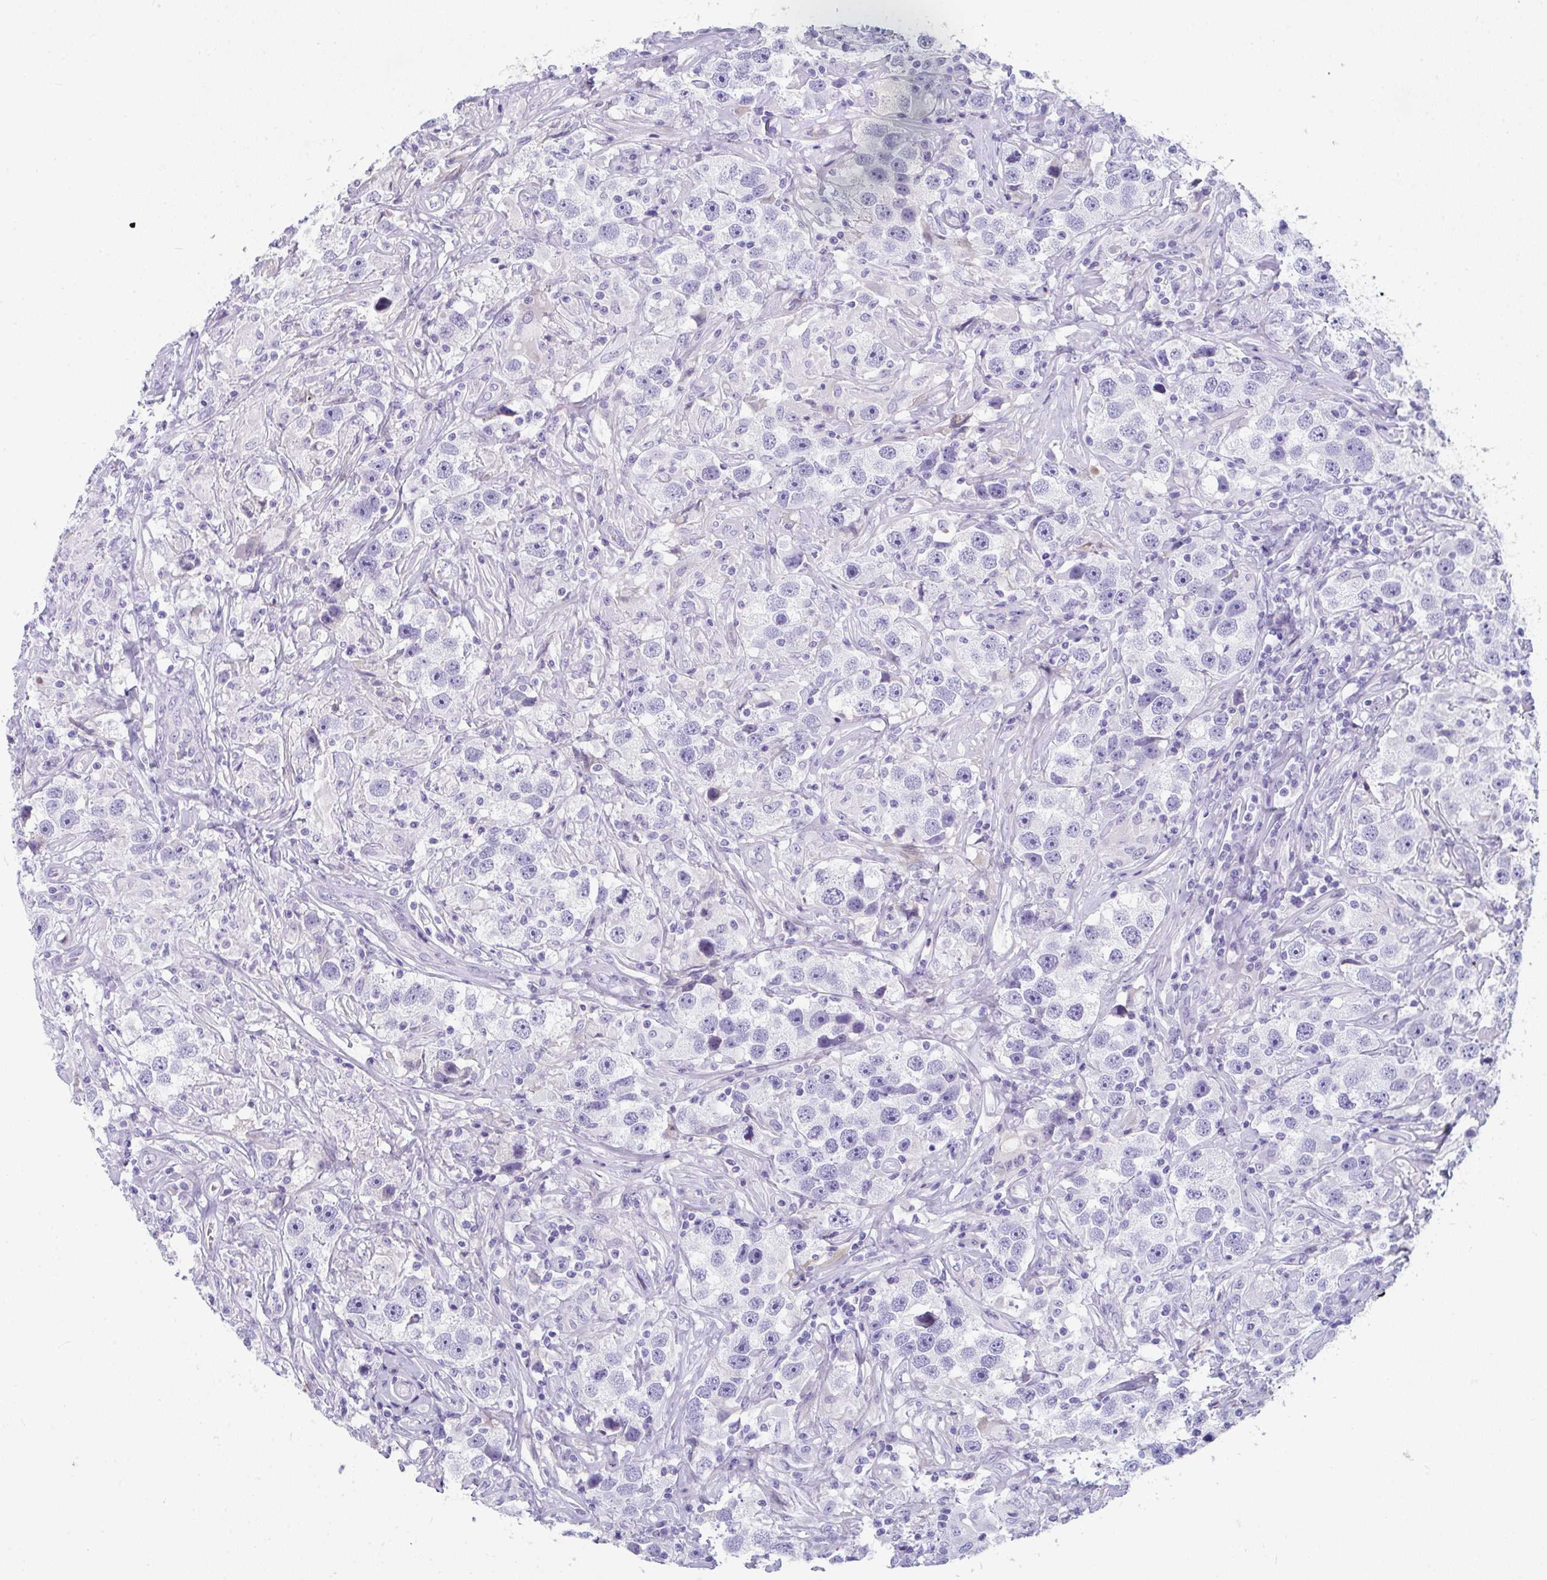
{"staining": {"intensity": "negative", "quantity": "none", "location": "none"}, "tissue": "testis cancer", "cell_type": "Tumor cells", "image_type": "cancer", "snomed": [{"axis": "morphology", "description": "Seminoma, NOS"}, {"axis": "topography", "description": "Testis"}], "caption": "Immunohistochemical staining of seminoma (testis) displays no significant expression in tumor cells.", "gene": "TTC30B", "patient": {"sex": "male", "age": 49}}